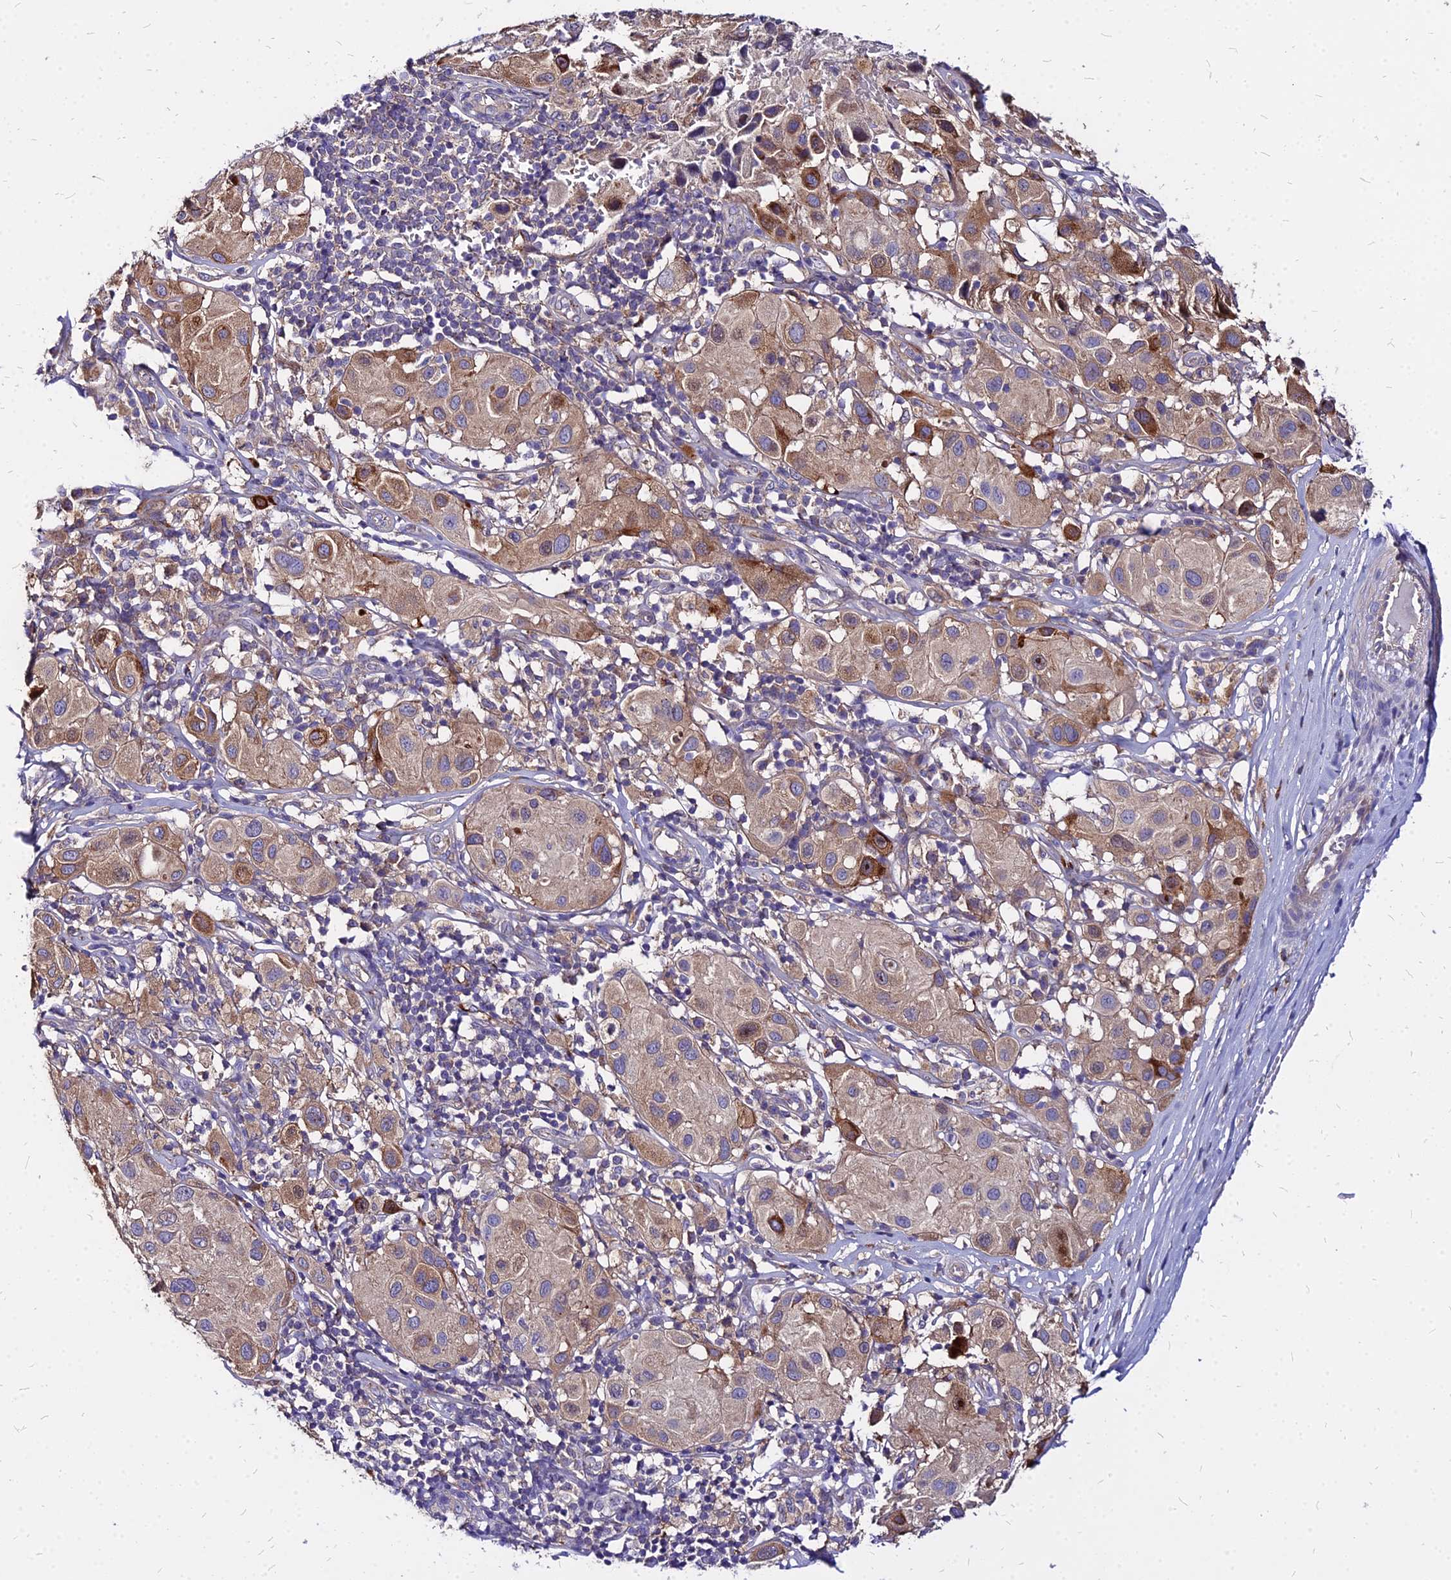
{"staining": {"intensity": "moderate", "quantity": "25%-75%", "location": "cytoplasmic/membranous"}, "tissue": "melanoma", "cell_type": "Tumor cells", "image_type": "cancer", "snomed": [{"axis": "morphology", "description": "Malignant melanoma, Metastatic site"}, {"axis": "topography", "description": "Skin"}], "caption": "There is medium levels of moderate cytoplasmic/membranous positivity in tumor cells of melanoma, as demonstrated by immunohistochemical staining (brown color).", "gene": "COMMD10", "patient": {"sex": "male", "age": 41}}